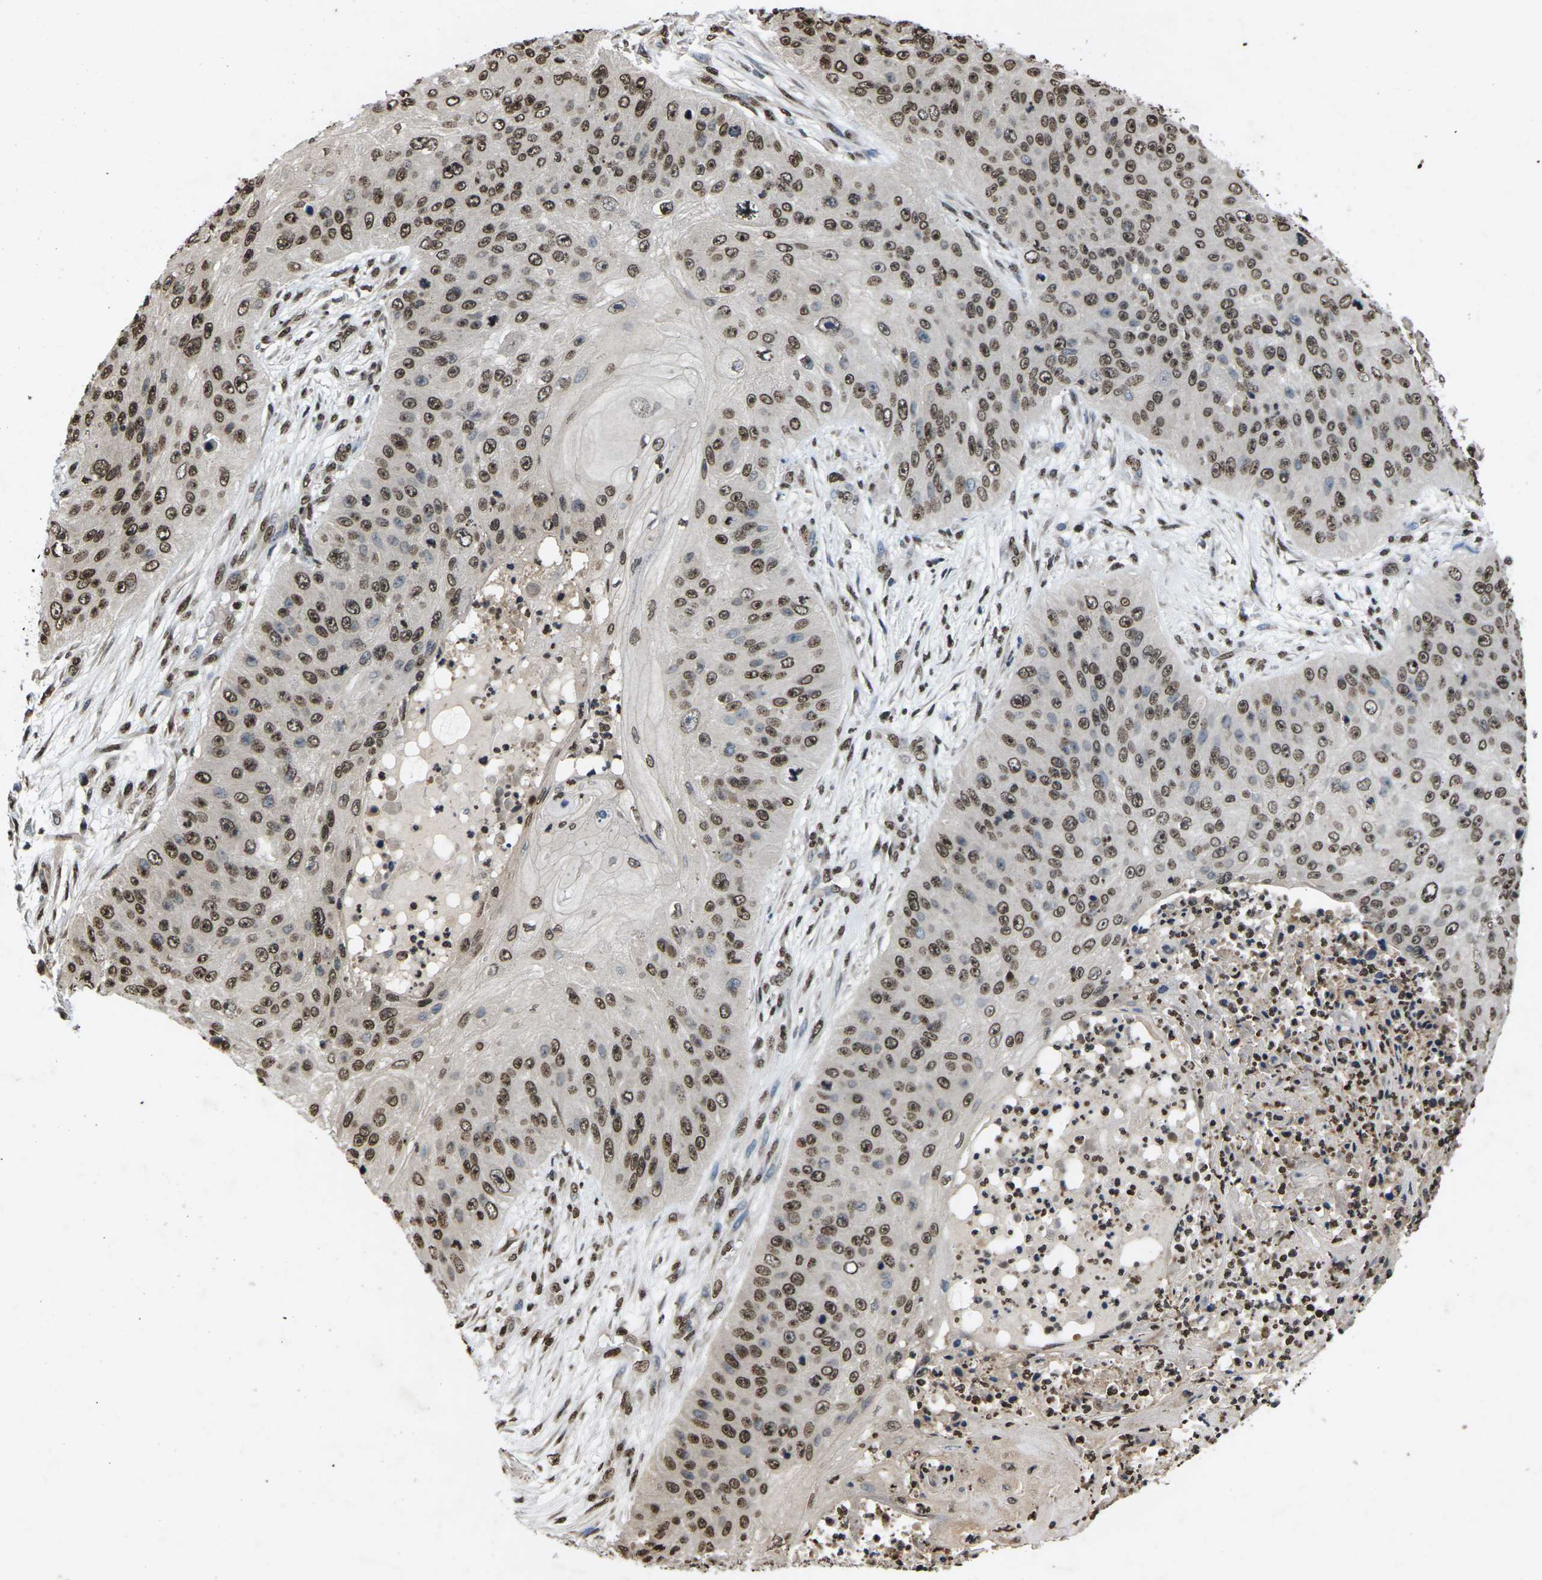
{"staining": {"intensity": "strong", "quantity": ">75%", "location": "nuclear"}, "tissue": "skin cancer", "cell_type": "Tumor cells", "image_type": "cancer", "snomed": [{"axis": "morphology", "description": "Squamous cell carcinoma, NOS"}, {"axis": "topography", "description": "Skin"}], "caption": "Squamous cell carcinoma (skin) stained with DAB immunohistochemistry (IHC) shows high levels of strong nuclear expression in approximately >75% of tumor cells.", "gene": "EMSY", "patient": {"sex": "female", "age": 80}}